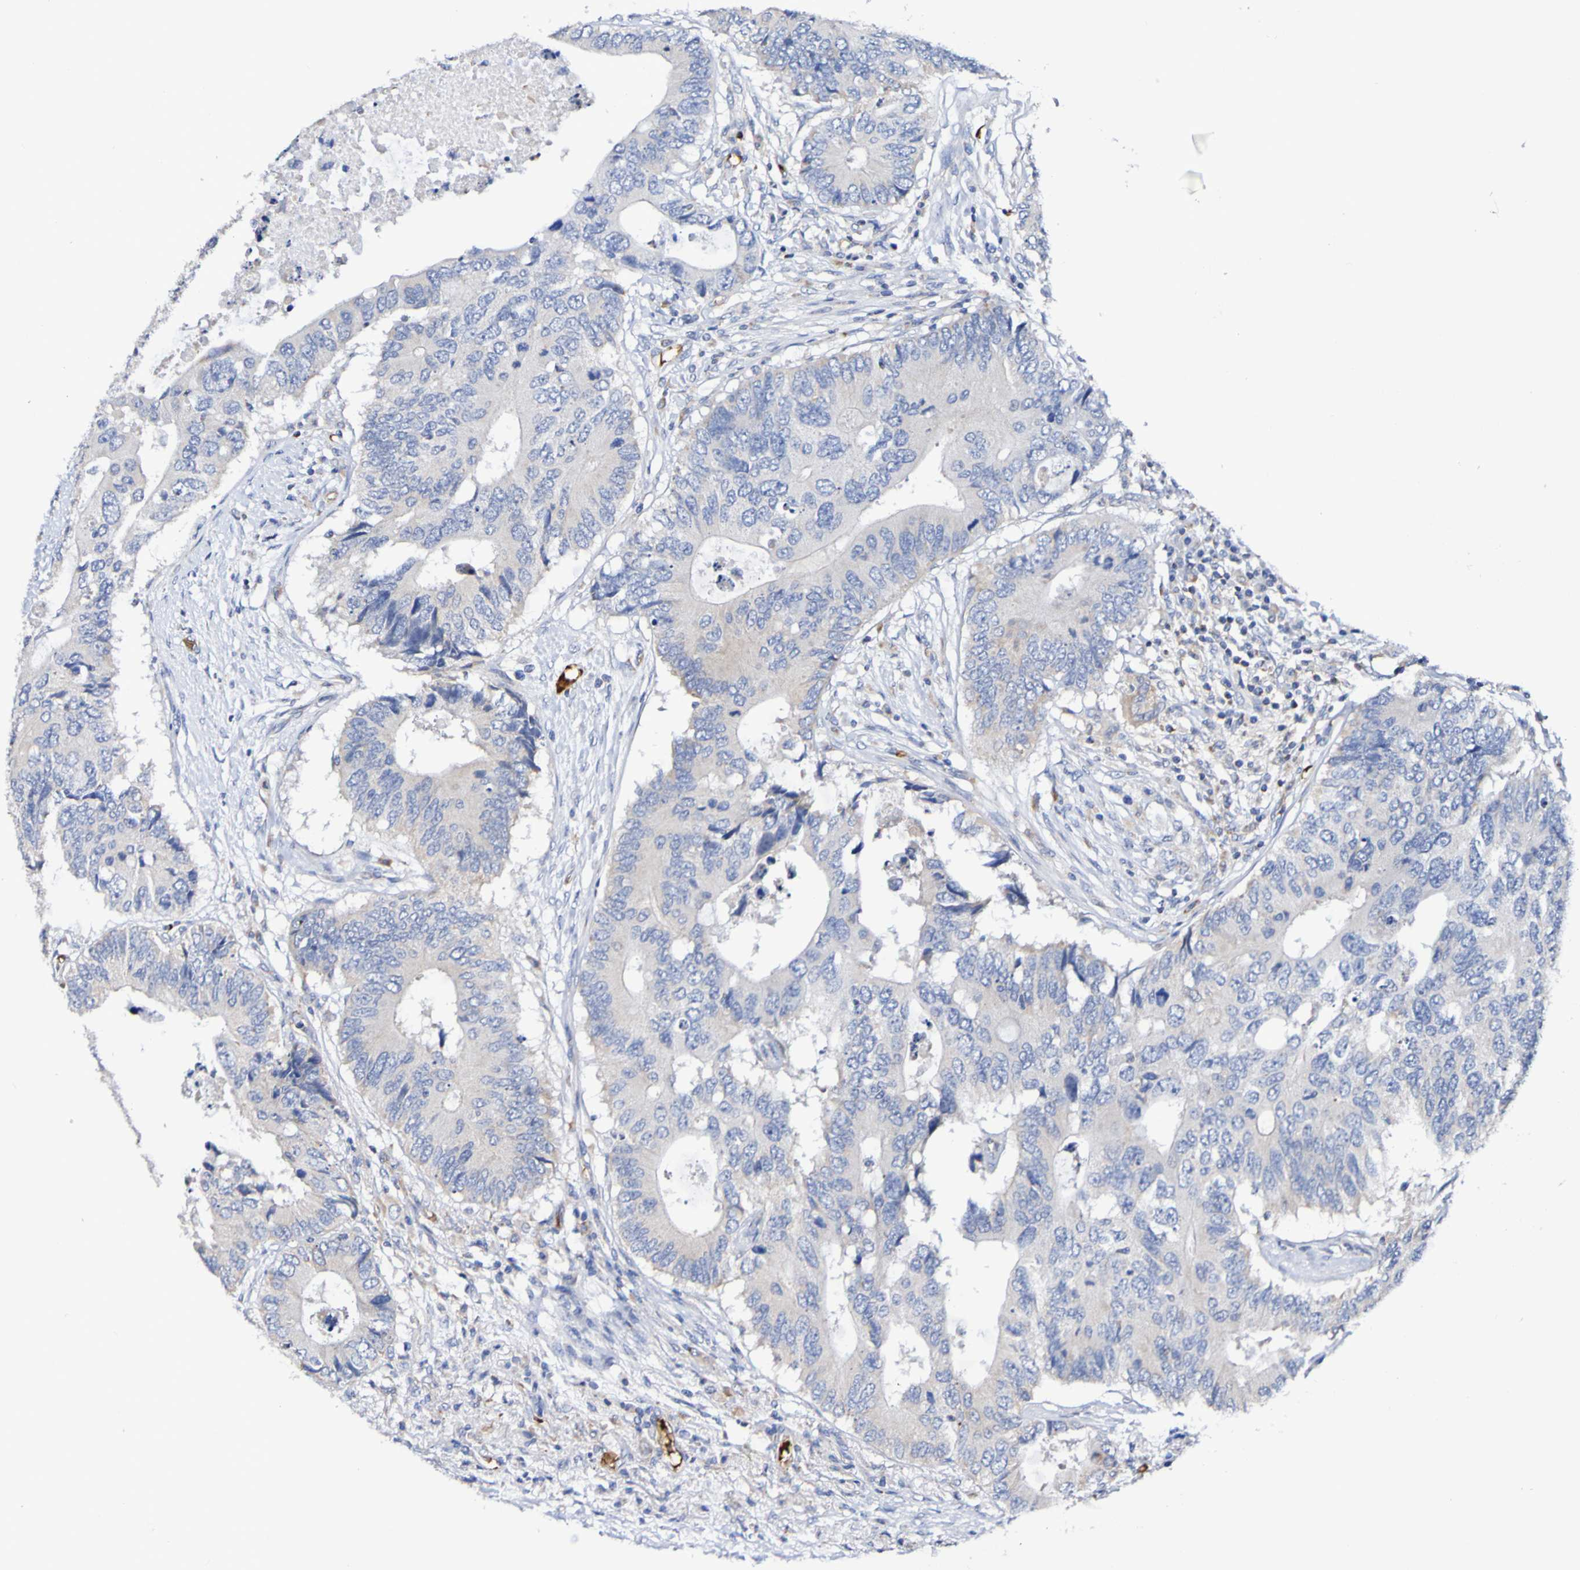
{"staining": {"intensity": "negative", "quantity": "none", "location": "none"}, "tissue": "colorectal cancer", "cell_type": "Tumor cells", "image_type": "cancer", "snomed": [{"axis": "morphology", "description": "Adenocarcinoma, NOS"}, {"axis": "topography", "description": "Colon"}], "caption": "Immunohistochemistry (IHC) micrograph of neoplastic tissue: human adenocarcinoma (colorectal) stained with DAB displays no significant protein positivity in tumor cells. The staining was performed using DAB (3,3'-diaminobenzidine) to visualize the protein expression in brown, while the nuclei were stained in blue with hematoxylin (Magnification: 20x).", "gene": "WNT4", "patient": {"sex": "male", "age": 71}}